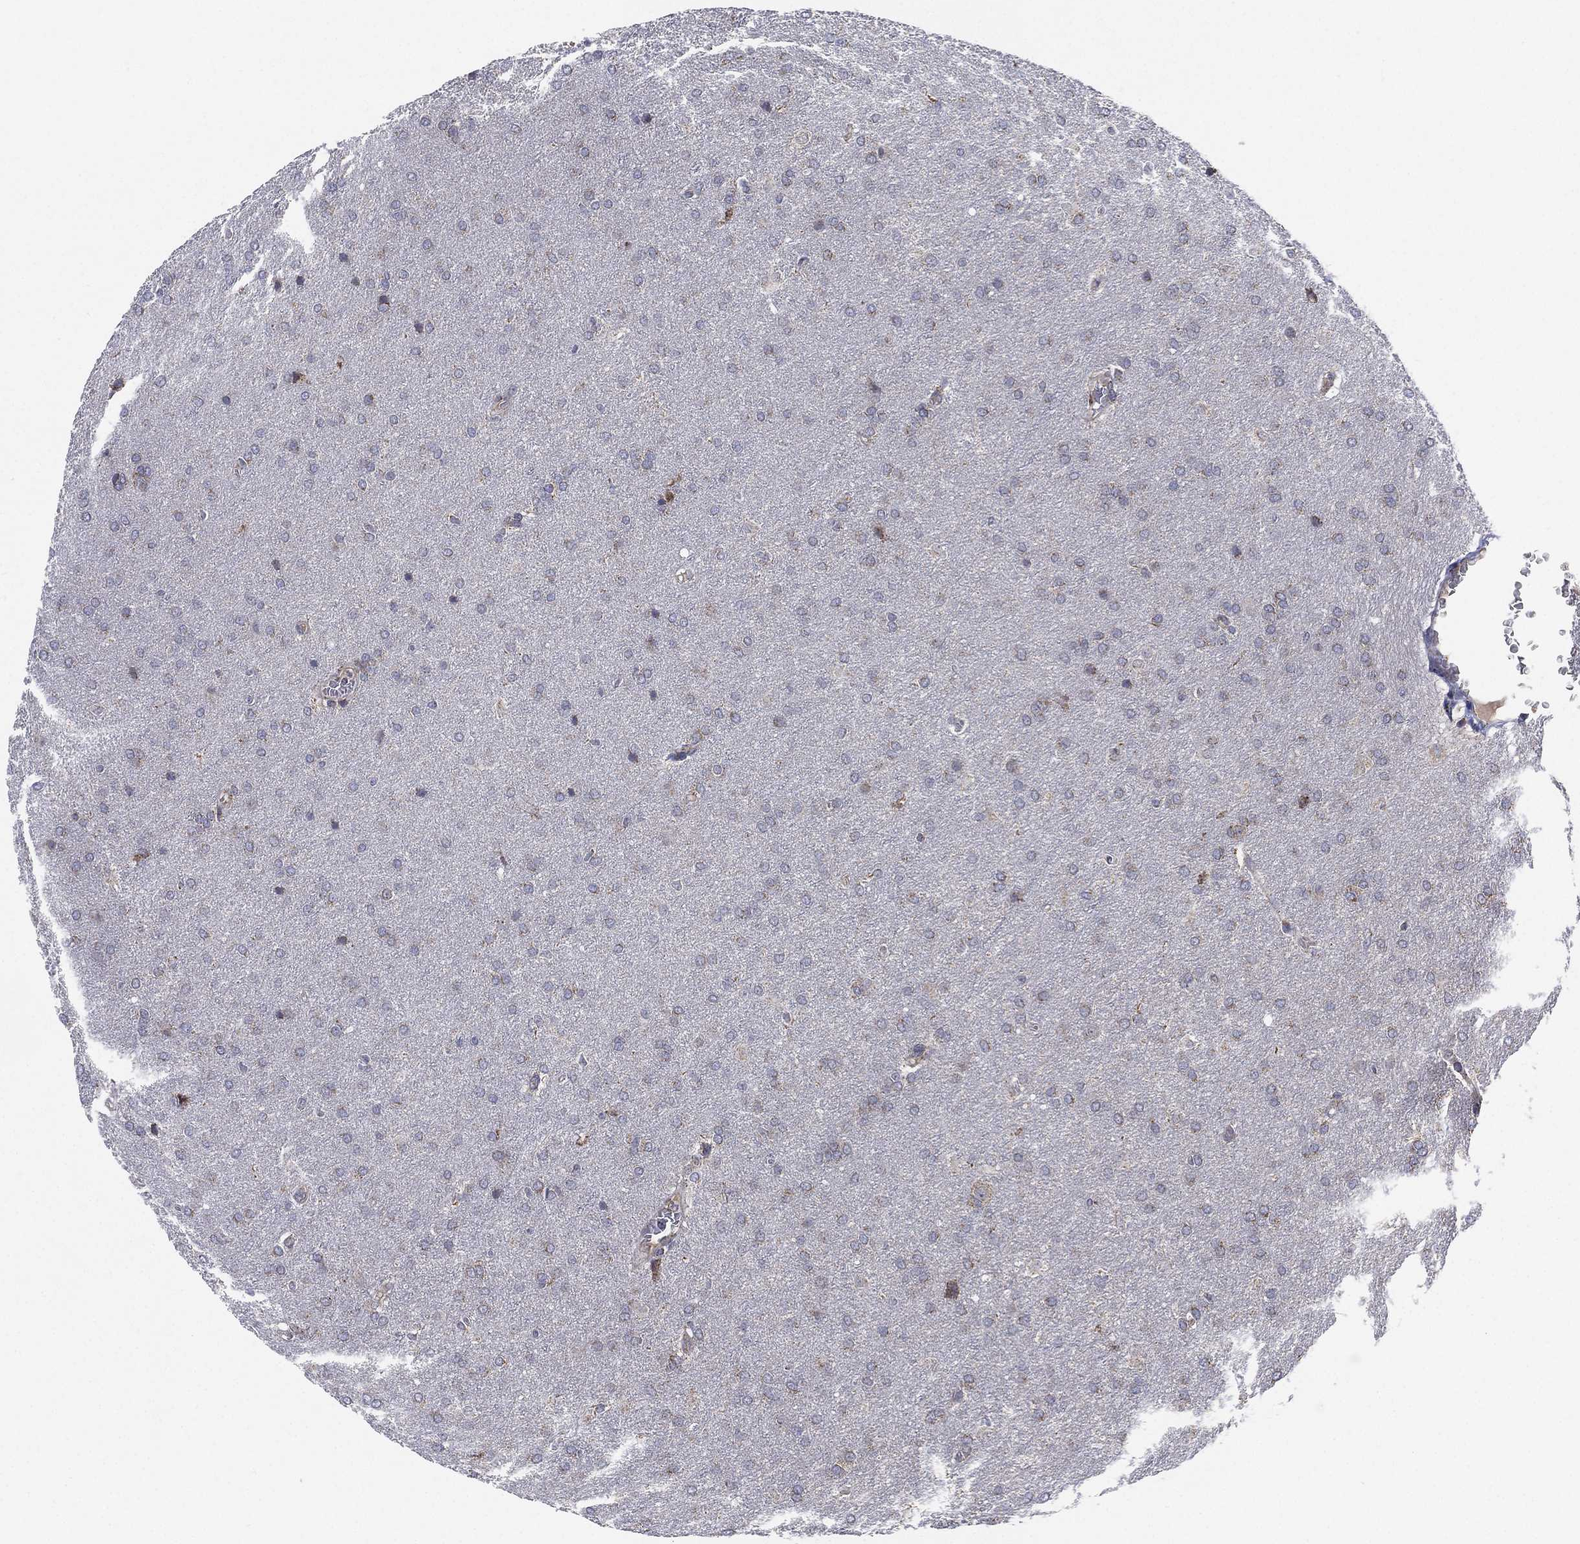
{"staining": {"intensity": "negative", "quantity": "none", "location": "none"}, "tissue": "glioma", "cell_type": "Tumor cells", "image_type": "cancer", "snomed": [{"axis": "morphology", "description": "Glioma, malignant, Low grade"}, {"axis": "topography", "description": "Brain"}], "caption": "A histopathology image of malignant low-grade glioma stained for a protein exhibits no brown staining in tumor cells.", "gene": "PSMG4", "patient": {"sex": "female", "age": 32}}